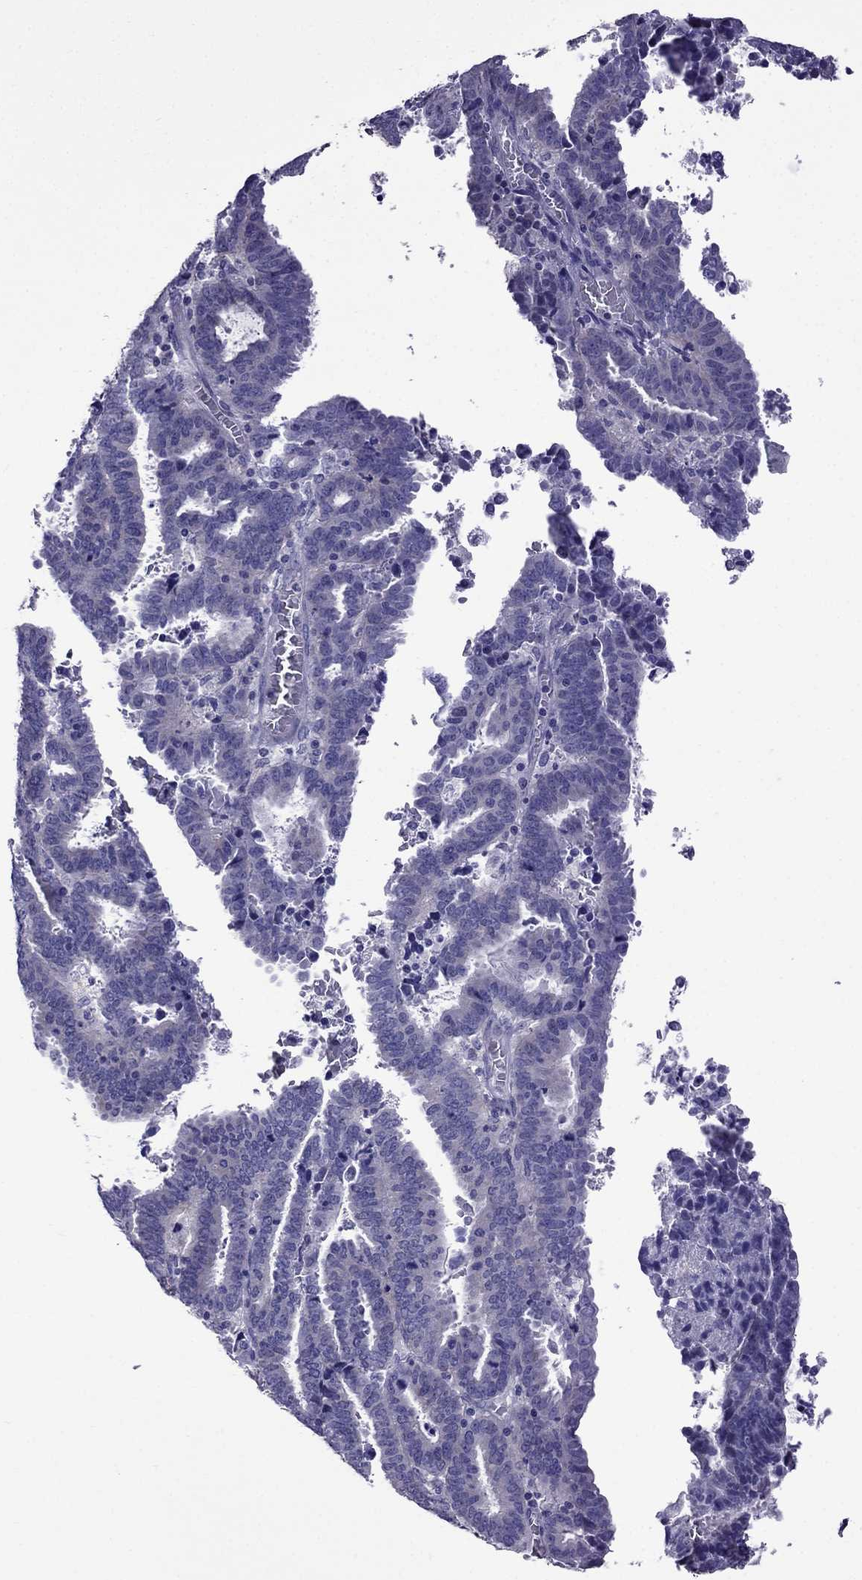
{"staining": {"intensity": "negative", "quantity": "none", "location": "none"}, "tissue": "endometrial cancer", "cell_type": "Tumor cells", "image_type": "cancer", "snomed": [{"axis": "morphology", "description": "Adenocarcinoma, NOS"}, {"axis": "topography", "description": "Uterus"}], "caption": "Tumor cells are negative for brown protein staining in endometrial adenocarcinoma. The staining was performed using DAB (3,3'-diaminobenzidine) to visualize the protein expression in brown, while the nuclei were stained in blue with hematoxylin (Magnification: 20x).", "gene": "OXCT2", "patient": {"sex": "female", "age": 83}}